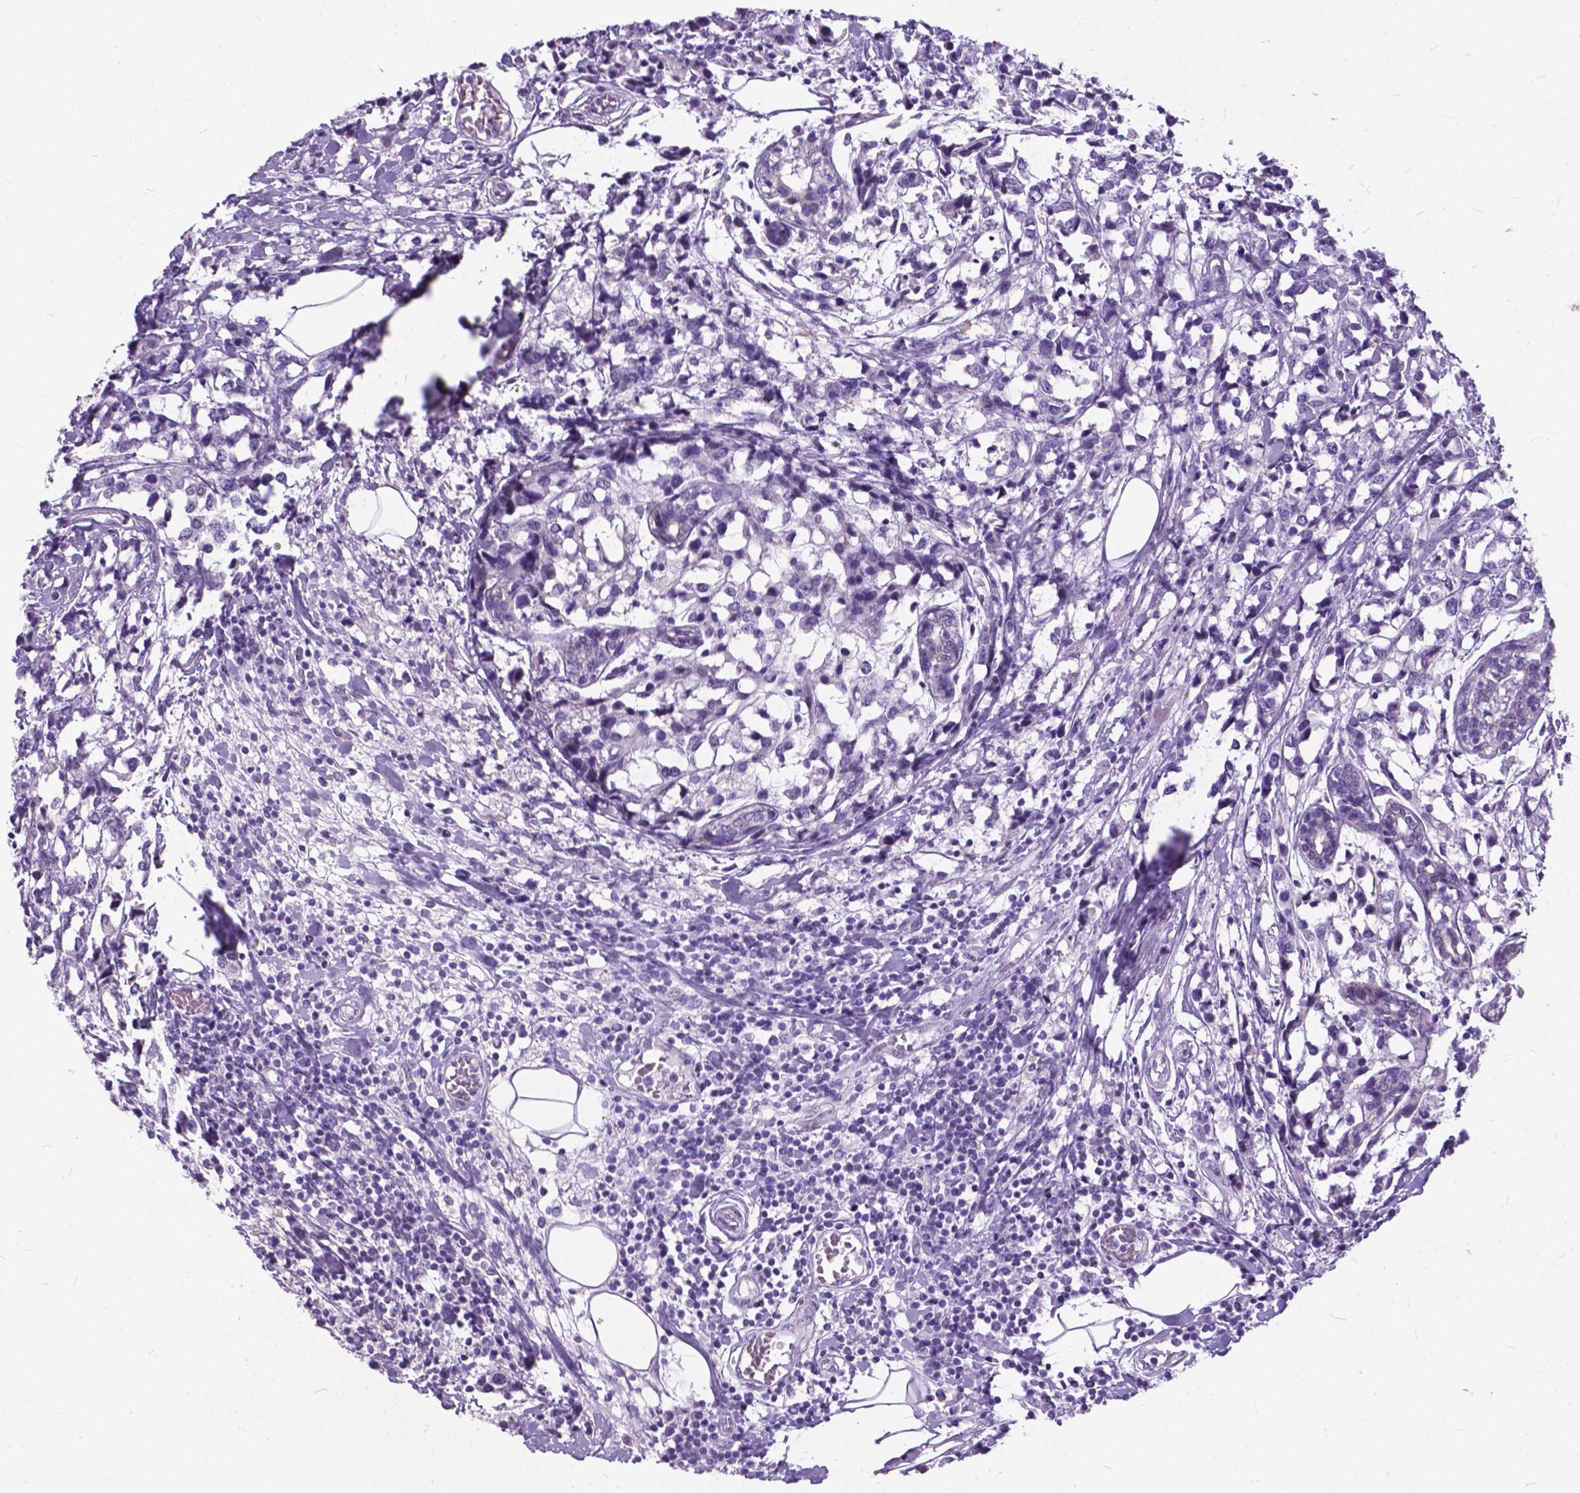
{"staining": {"intensity": "negative", "quantity": "none", "location": "none"}, "tissue": "breast cancer", "cell_type": "Tumor cells", "image_type": "cancer", "snomed": [{"axis": "morphology", "description": "Lobular carcinoma"}, {"axis": "topography", "description": "Breast"}], "caption": "There is no significant expression in tumor cells of breast cancer. (Immunohistochemistry (ihc), brightfield microscopy, high magnification).", "gene": "BSND", "patient": {"sex": "female", "age": 59}}